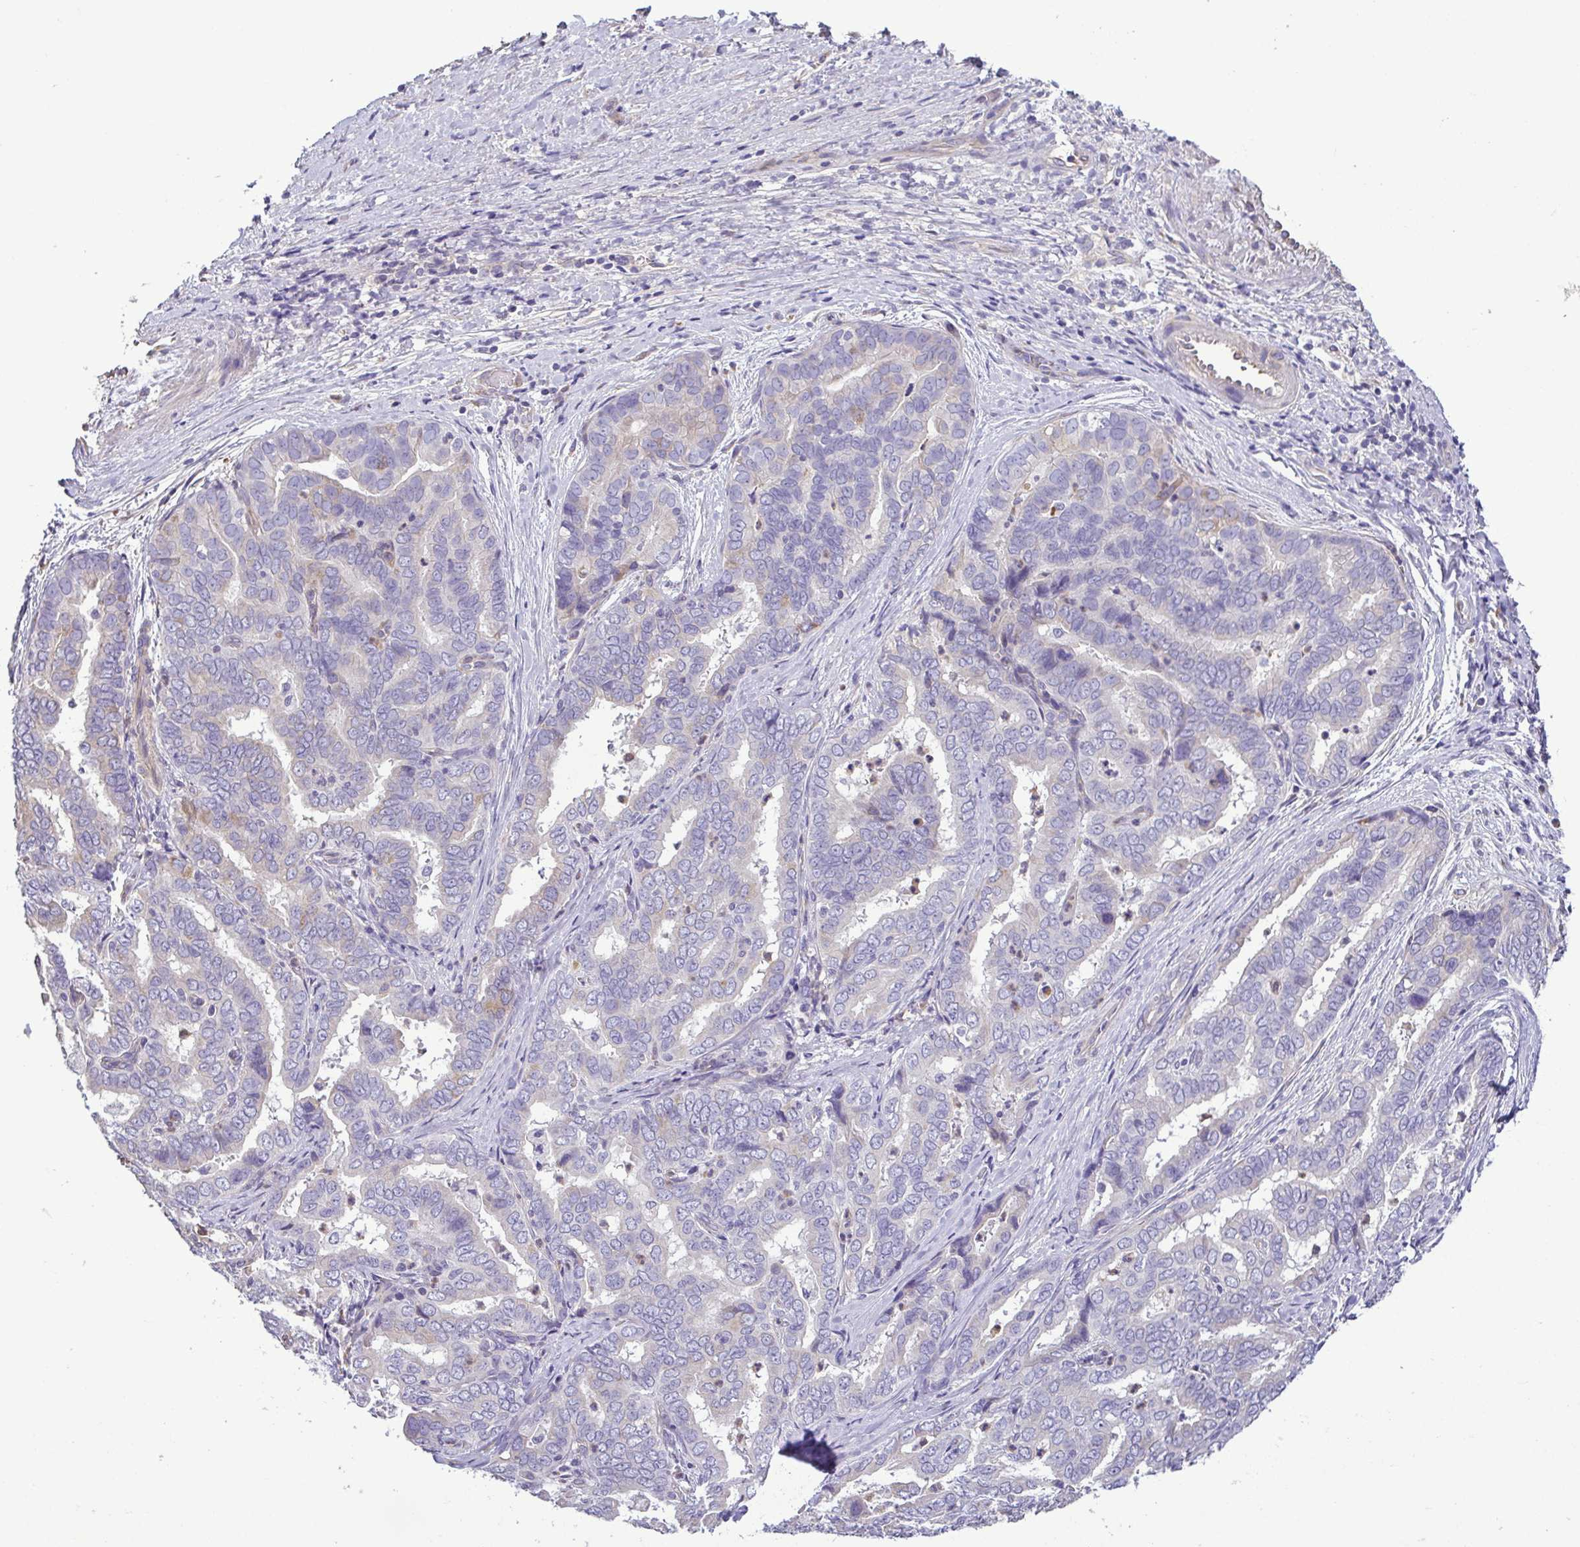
{"staining": {"intensity": "negative", "quantity": "none", "location": "none"}, "tissue": "liver cancer", "cell_type": "Tumor cells", "image_type": "cancer", "snomed": [{"axis": "morphology", "description": "Cholangiocarcinoma"}, {"axis": "topography", "description": "Liver"}], "caption": "Liver cancer was stained to show a protein in brown. There is no significant positivity in tumor cells. (DAB (3,3'-diaminobenzidine) immunohistochemistry (IHC) visualized using brightfield microscopy, high magnification).", "gene": "MYL10", "patient": {"sex": "female", "age": 64}}